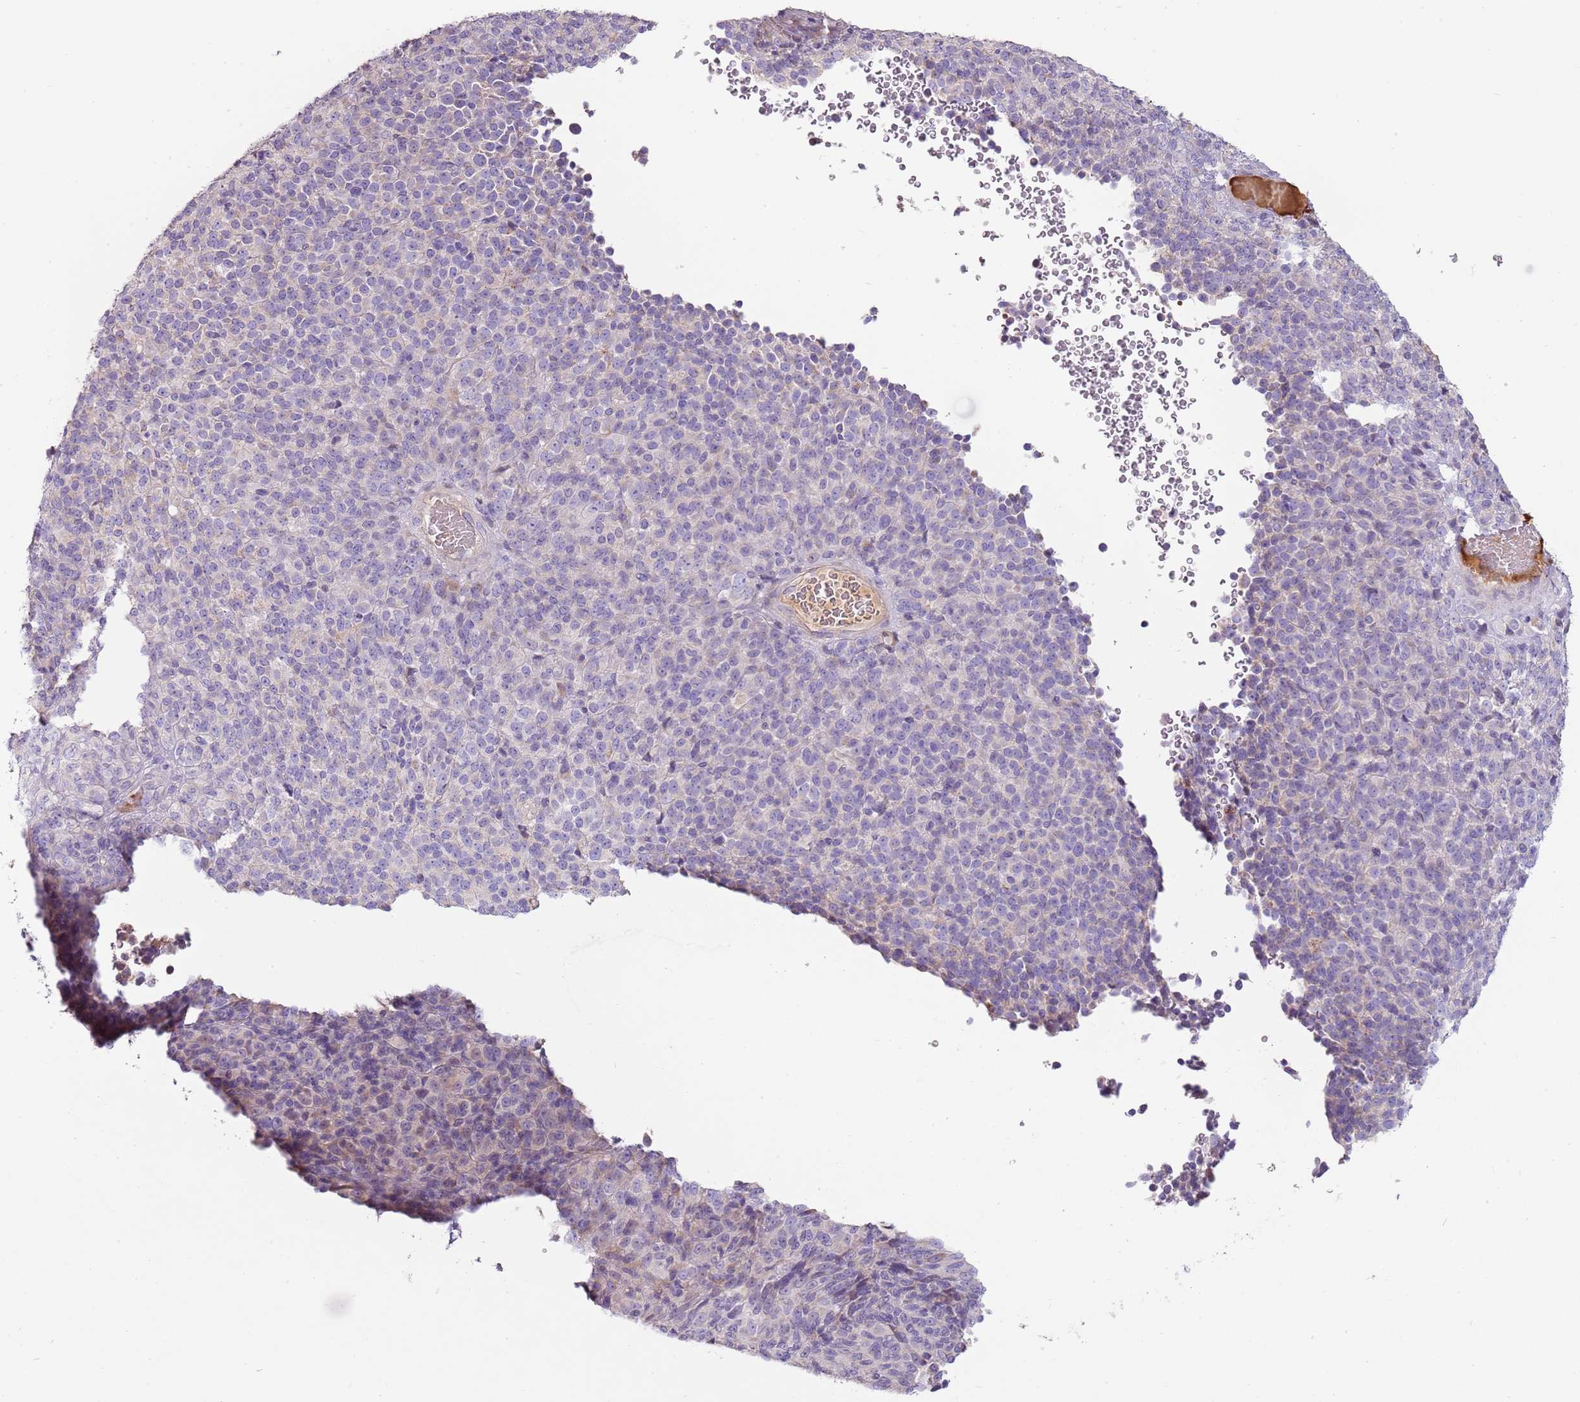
{"staining": {"intensity": "negative", "quantity": "none", "location": "none"}, "tissue": "melanoma", "cell_type": "Tumor cells", "image_type": "cancer", "snomed": [{"axis": "morphology", "description": "Malignant melanoma, Metastatic site"}, {"axis": "topography", "description": "Brain"}], "caption": "Malignant melanoma (metastatic site) stained for a protein using IHC reveals no positivity tumor cells.", "gene": "MCUB", "patient": {"sex": "female", "age": 56}}